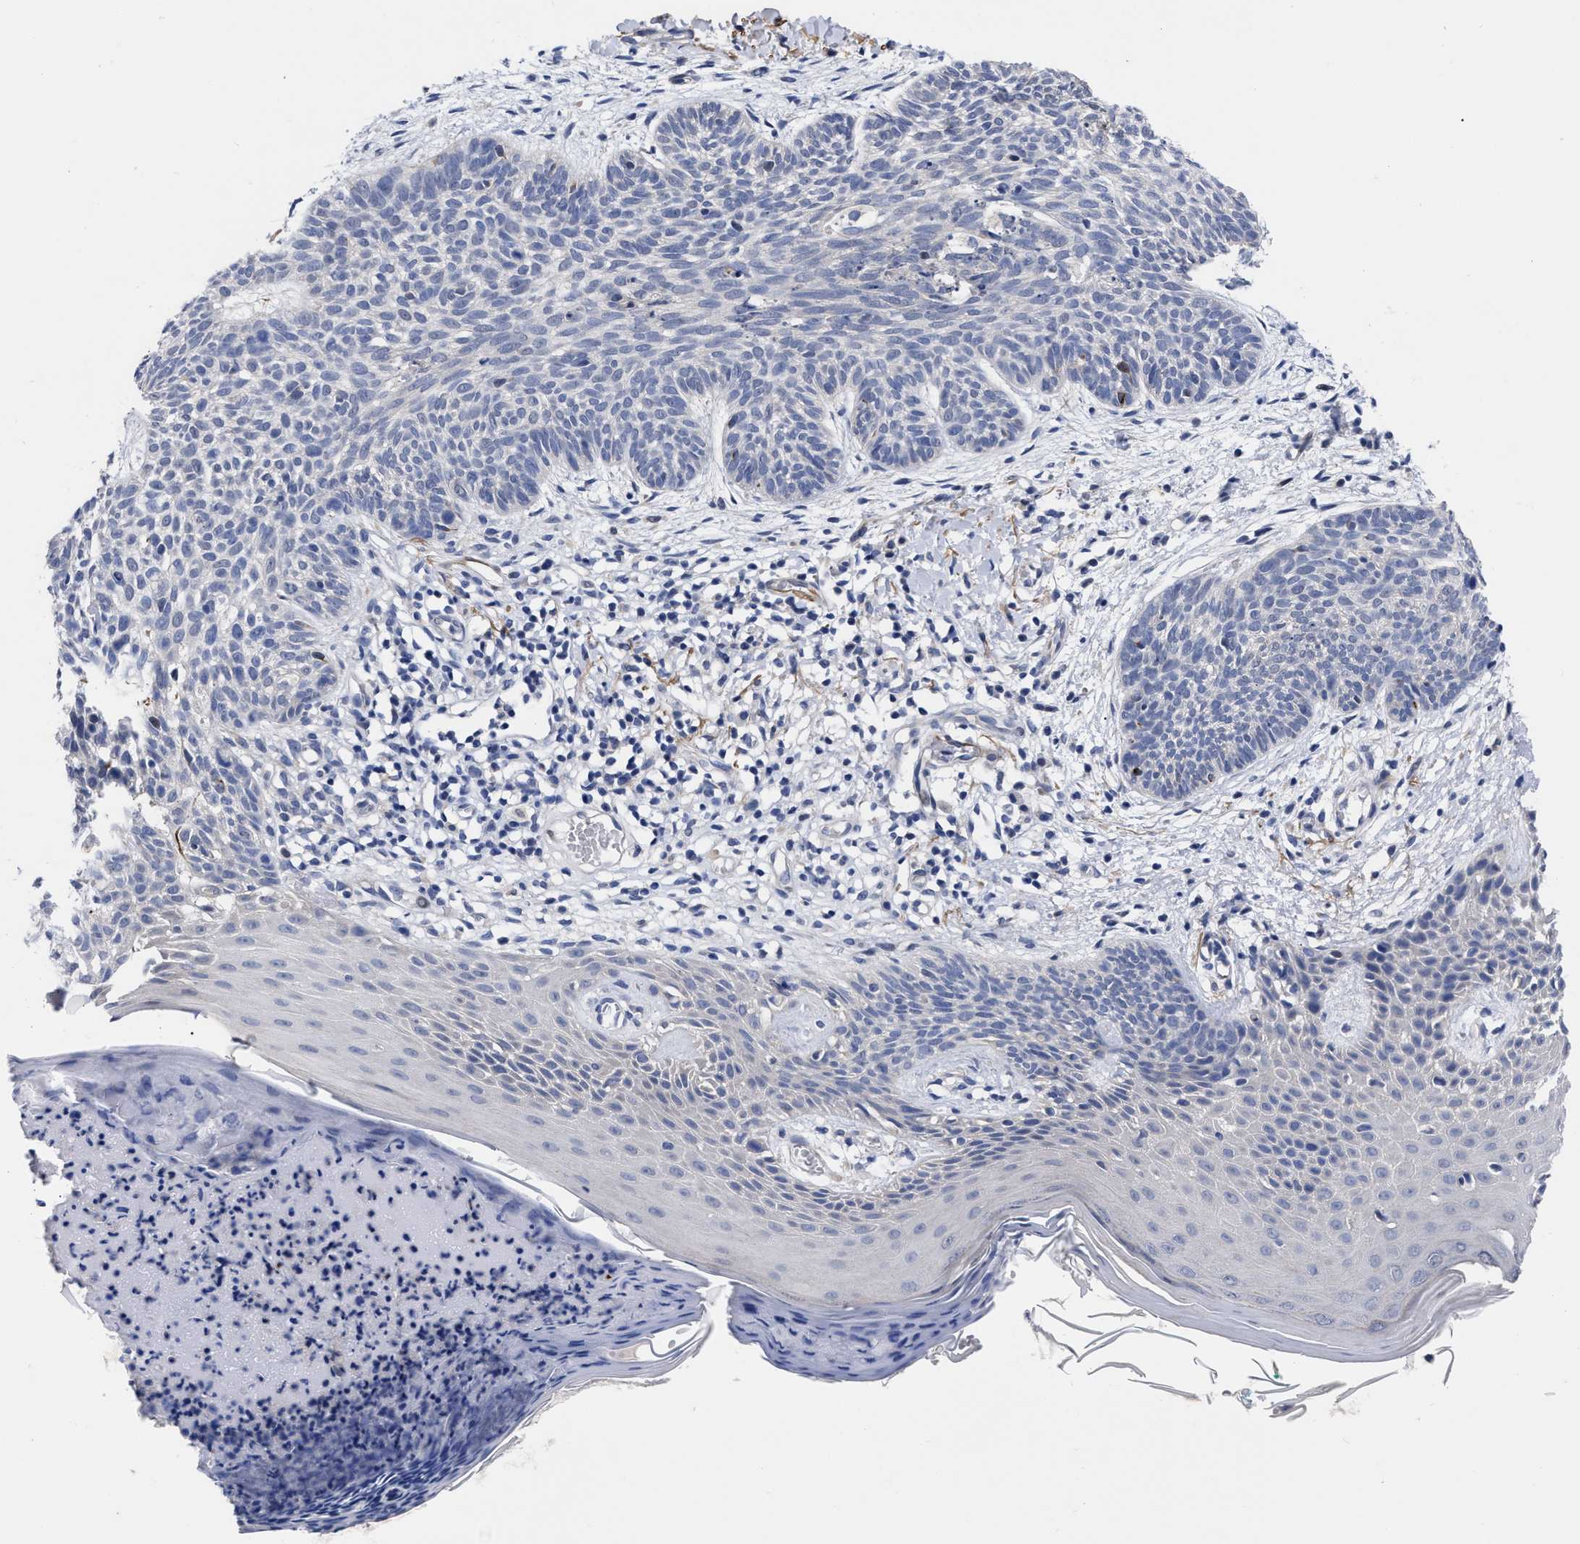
{"staining": {"intensity": "negative", "quantity": "none", "location": "none"}, "tissue": "skin cancer", "cell_type": "Tumor cells", "image_type": "cancer", "snomed": [{"axis": "morphology", "description": "Basal cell carcinoma"}, {"axis": "topography", "description": "Skin"}], "caption": "Micrograph shows no protein staining in tumor cells of skin basal cell carcinoma tissue. Brightfield microscopy of immunohistochemistry (IHC) stained with DAB (brown) and hematoxylin (blue), captured at high magnification.", "gene": "CCN5", "patient": {"sex": "female", "age": 59}}